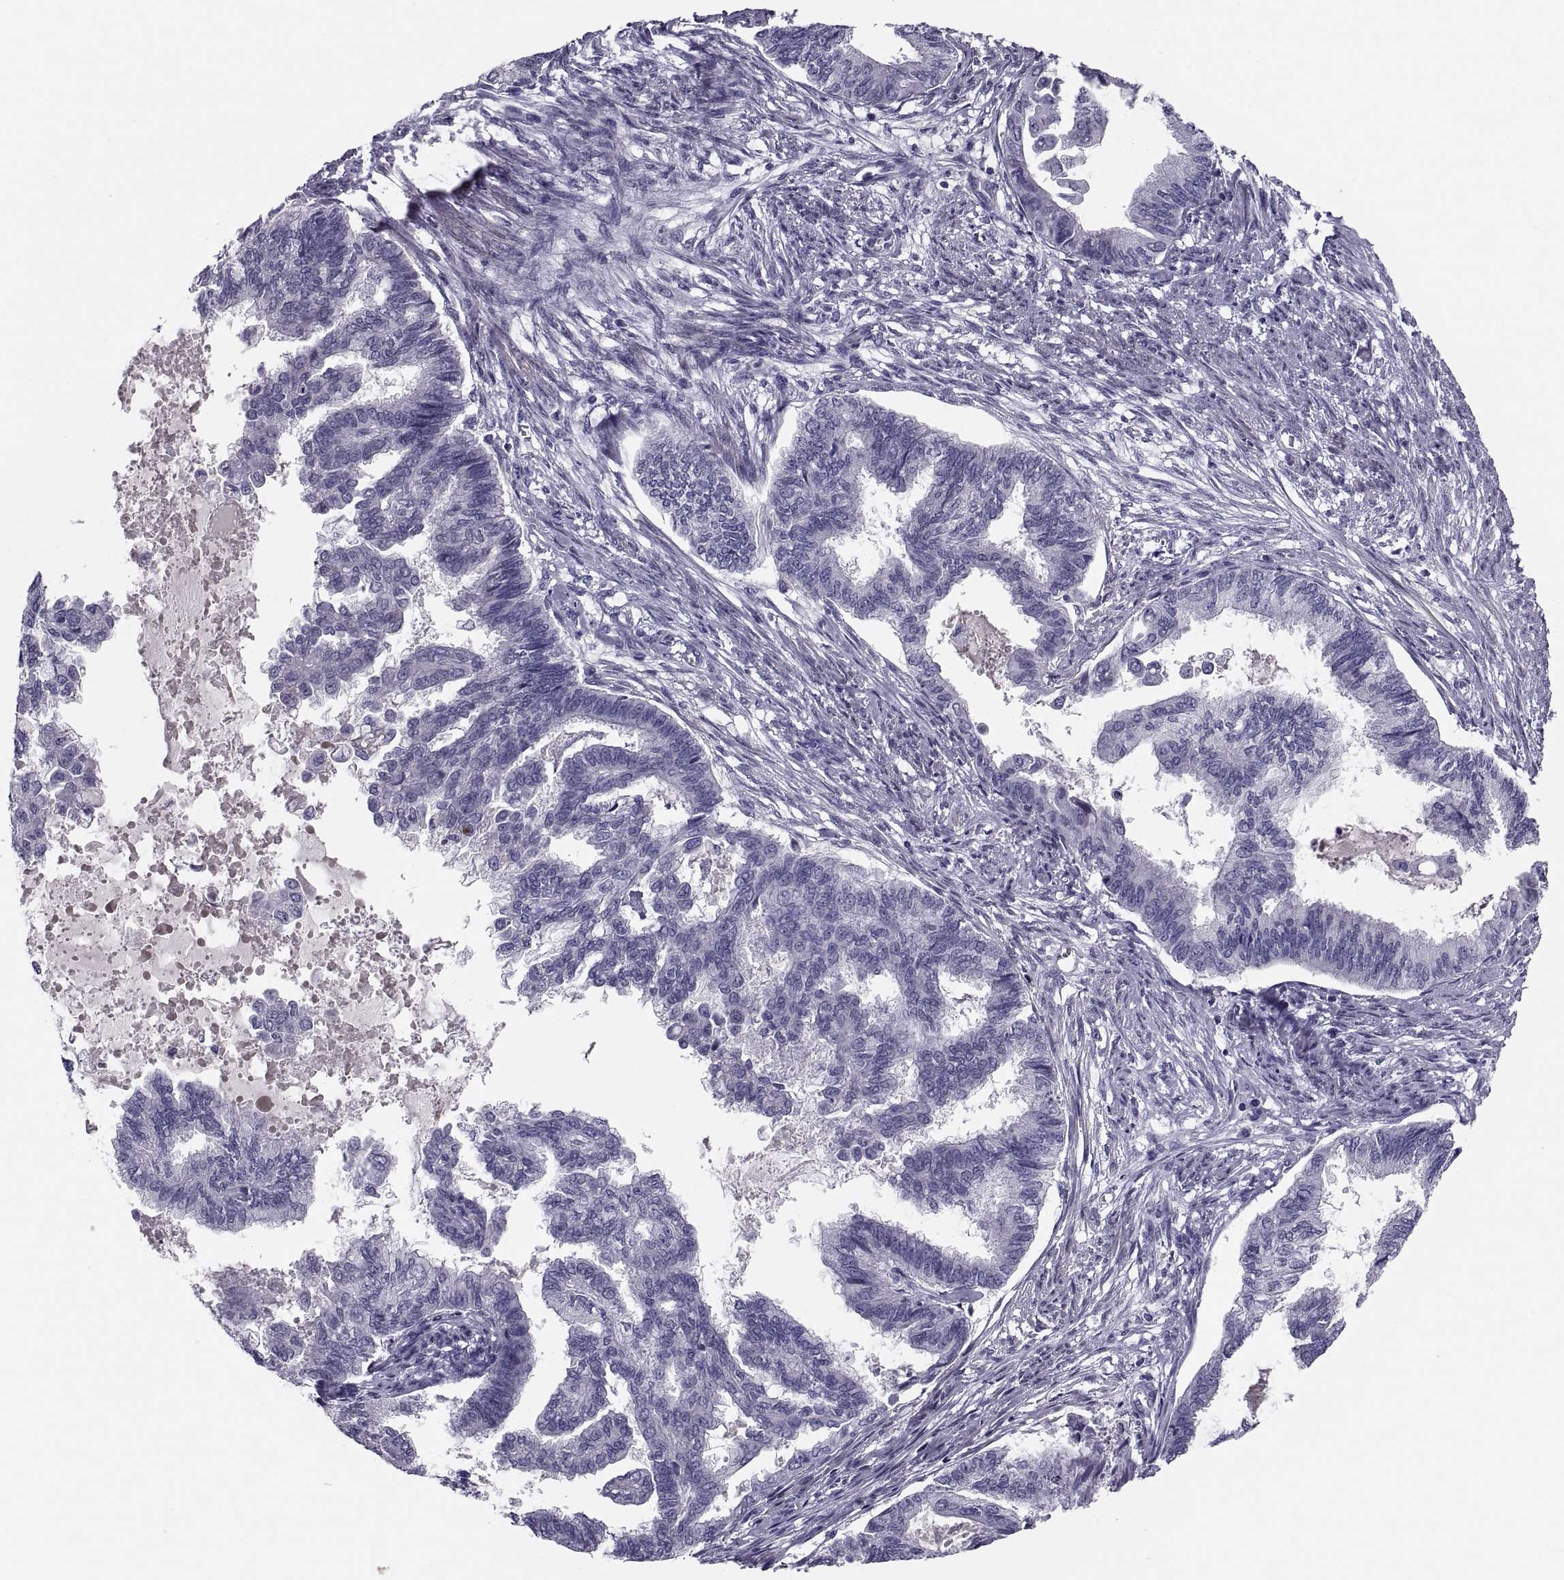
{"staining": {"intensity": "negative", "quantity": "none", "location": "none"}, "tissue": "endometrial cancer", "cell_type": "Tumor cells", "image_type": "cancer", "snomed": [{"axis": "morphology", "description": "Adenocarcinoma, NOS"}, {"axis": "topography", "description": "Endometrium"}], "caption": "This is an immunohistochemistry image of human endometrial adenocarcinoma. There is no positivity in tumor cells.", "gene": "PDZRN4", "patient": {"sex": "female", "age": 86}}